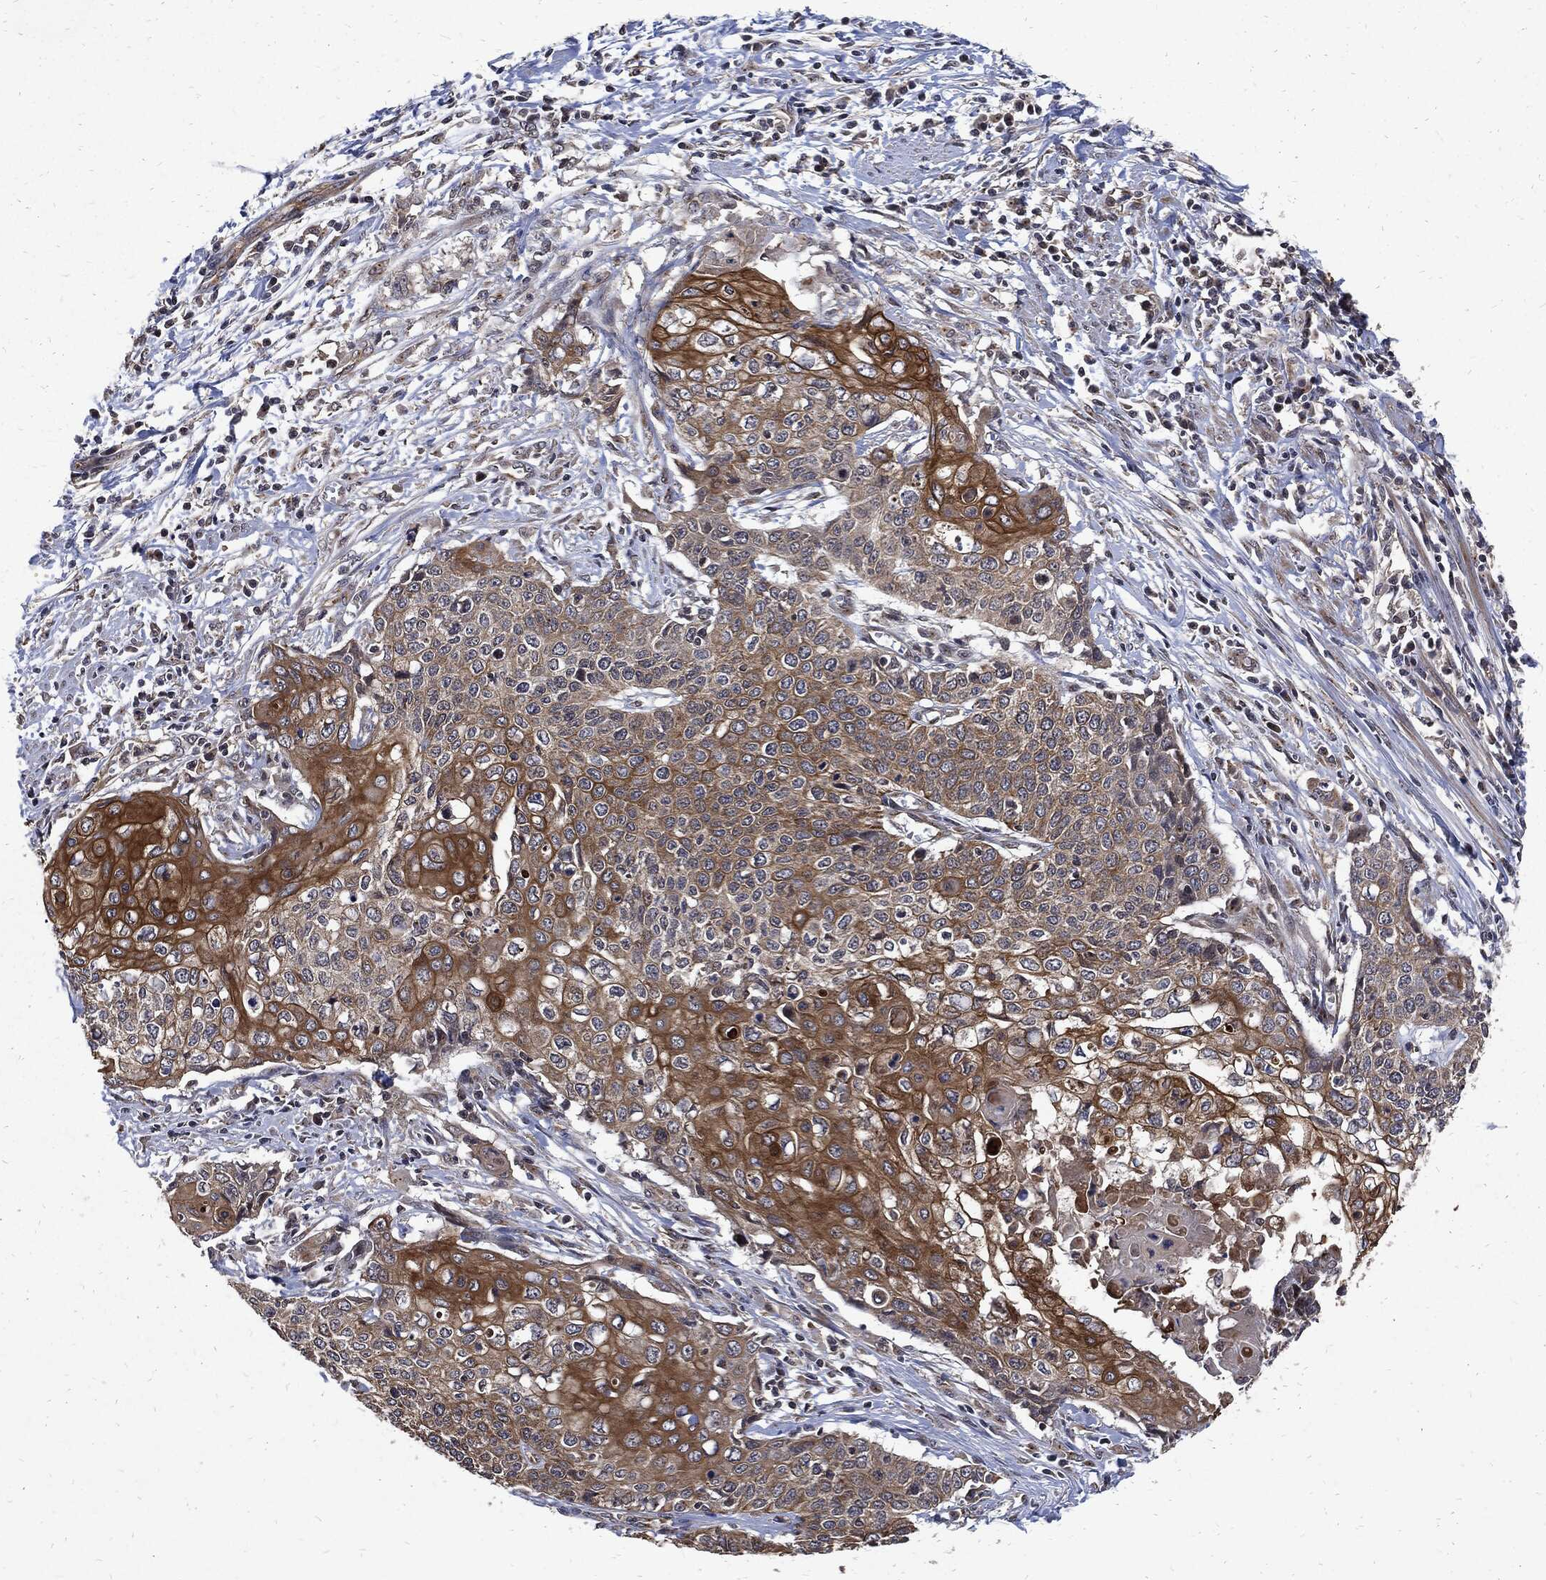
{"staining": {"intensity": "strong", "quantity": "25%-75%", "location": "cytoplasmic/membranous"}, "tissue": "cervical cancer", "cell_type": "Tumor cells", "image_type": "cancer", "snomed": [{"axis": "morphology", "description": "Squamous cell carcinoma, NOS"}, {"axis": "topography", "description": "Cervix"}], "caption": "A brown stain shows strong cytoplasmic/membranous expression of a protein in squamous cell carcinoma (cervical) tumor cells. (brown staining indicates protein expression, while blue staining denotes nuclei).", "gene": "DCTN1", "patient": {"sex": "female", "age": 39}}